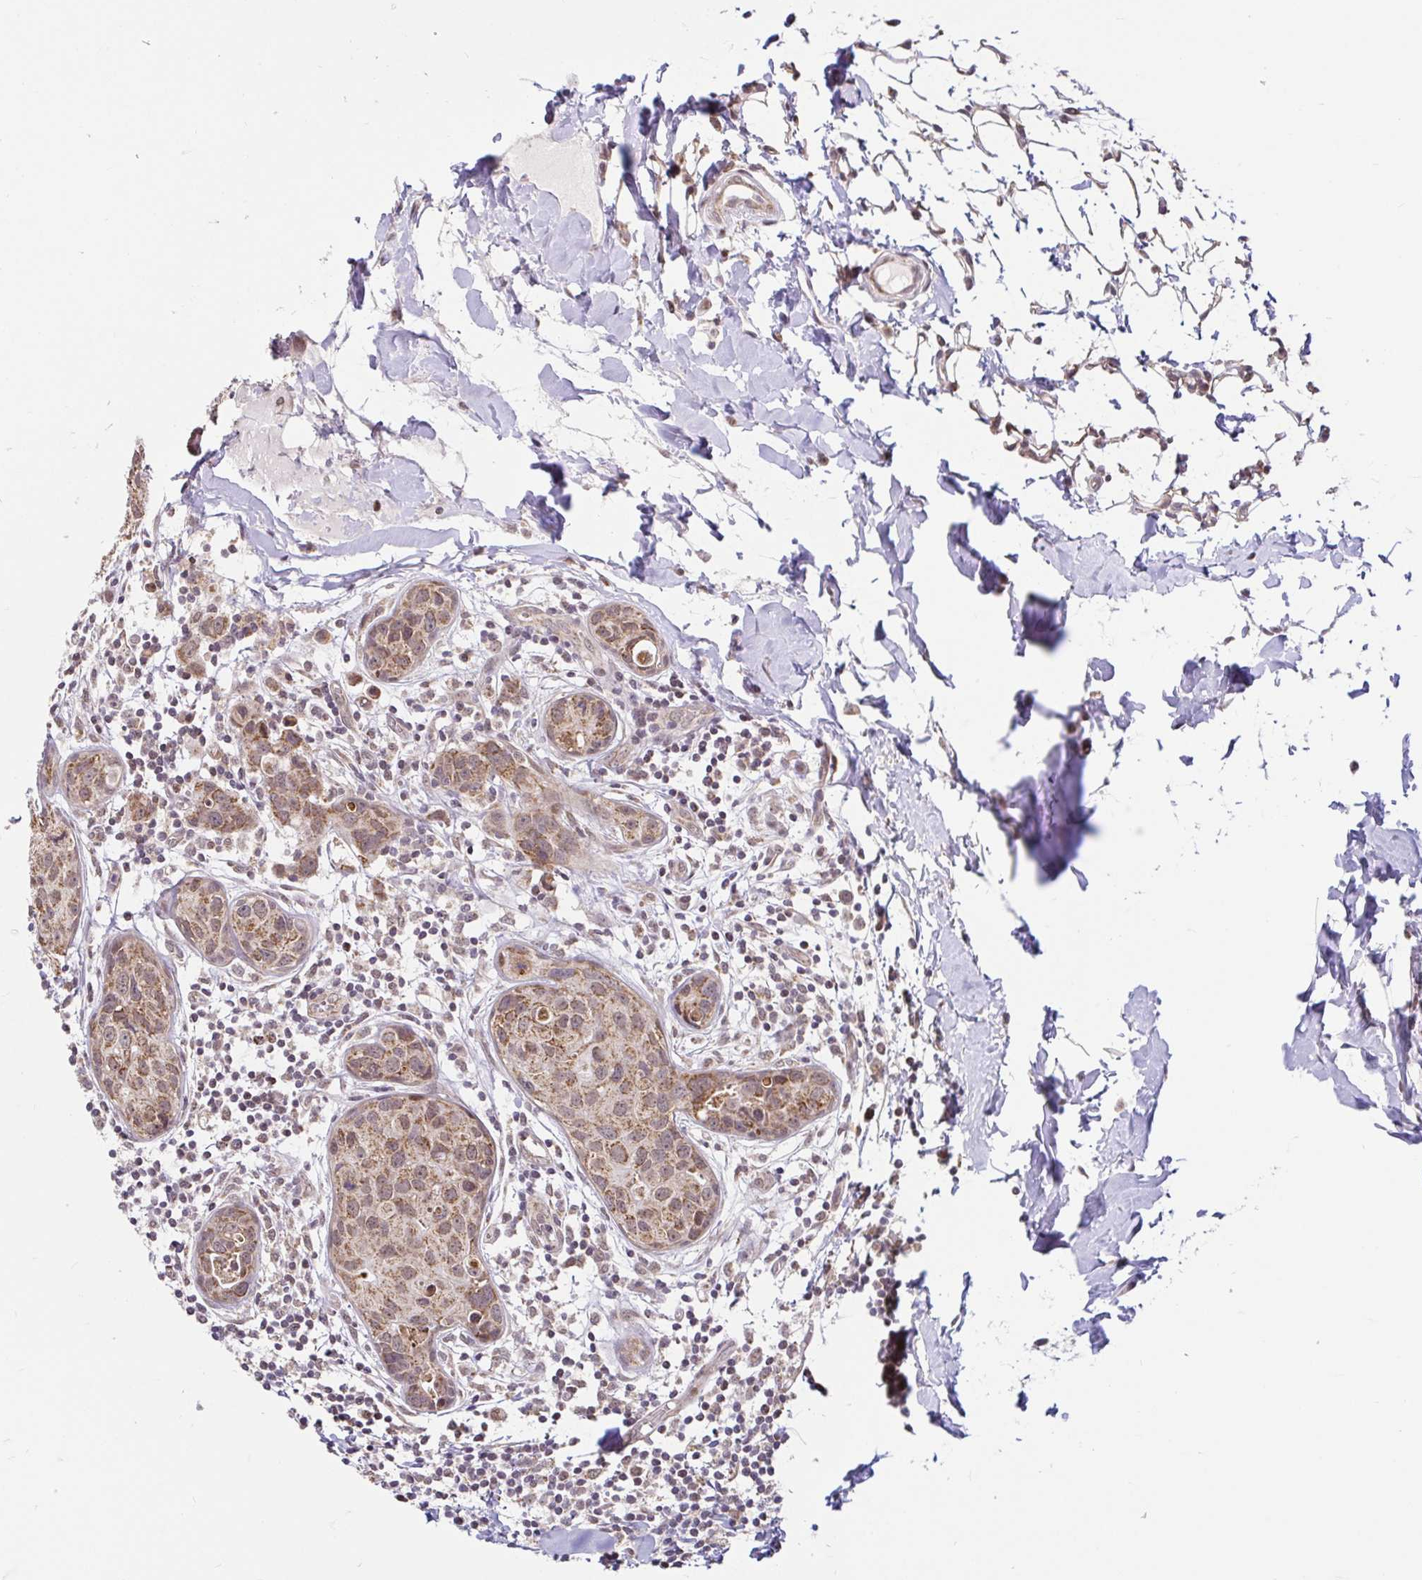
{"staining": {"intensity": "moderate", "quantity": ">75%", "location": "cytoplasmic/membranous,nuclear"}, "tissue": "breast cancer", "cell_type": "Tumor cells", "image_type": "cancer", "snomed": [{"axis": "morphology", "description": "Duct carcinoma"}, {"axis": "topography", "description": "Breast"}], "caption": "Immunohistochemistry histopathology image of neoplastic tissue: human breast cancer (intraductal carcinoma) stained using immunohistochemistry (IHC) shows medium levels of moderate protein expression localized specifically in the cytoplasmic/membranous and nuclear of tumor cells, appearing as a cytoplasmic/membranous and nuclear brown color.", "gene": "TIMM50", "patient": {"sex": "female", "age": 24}}